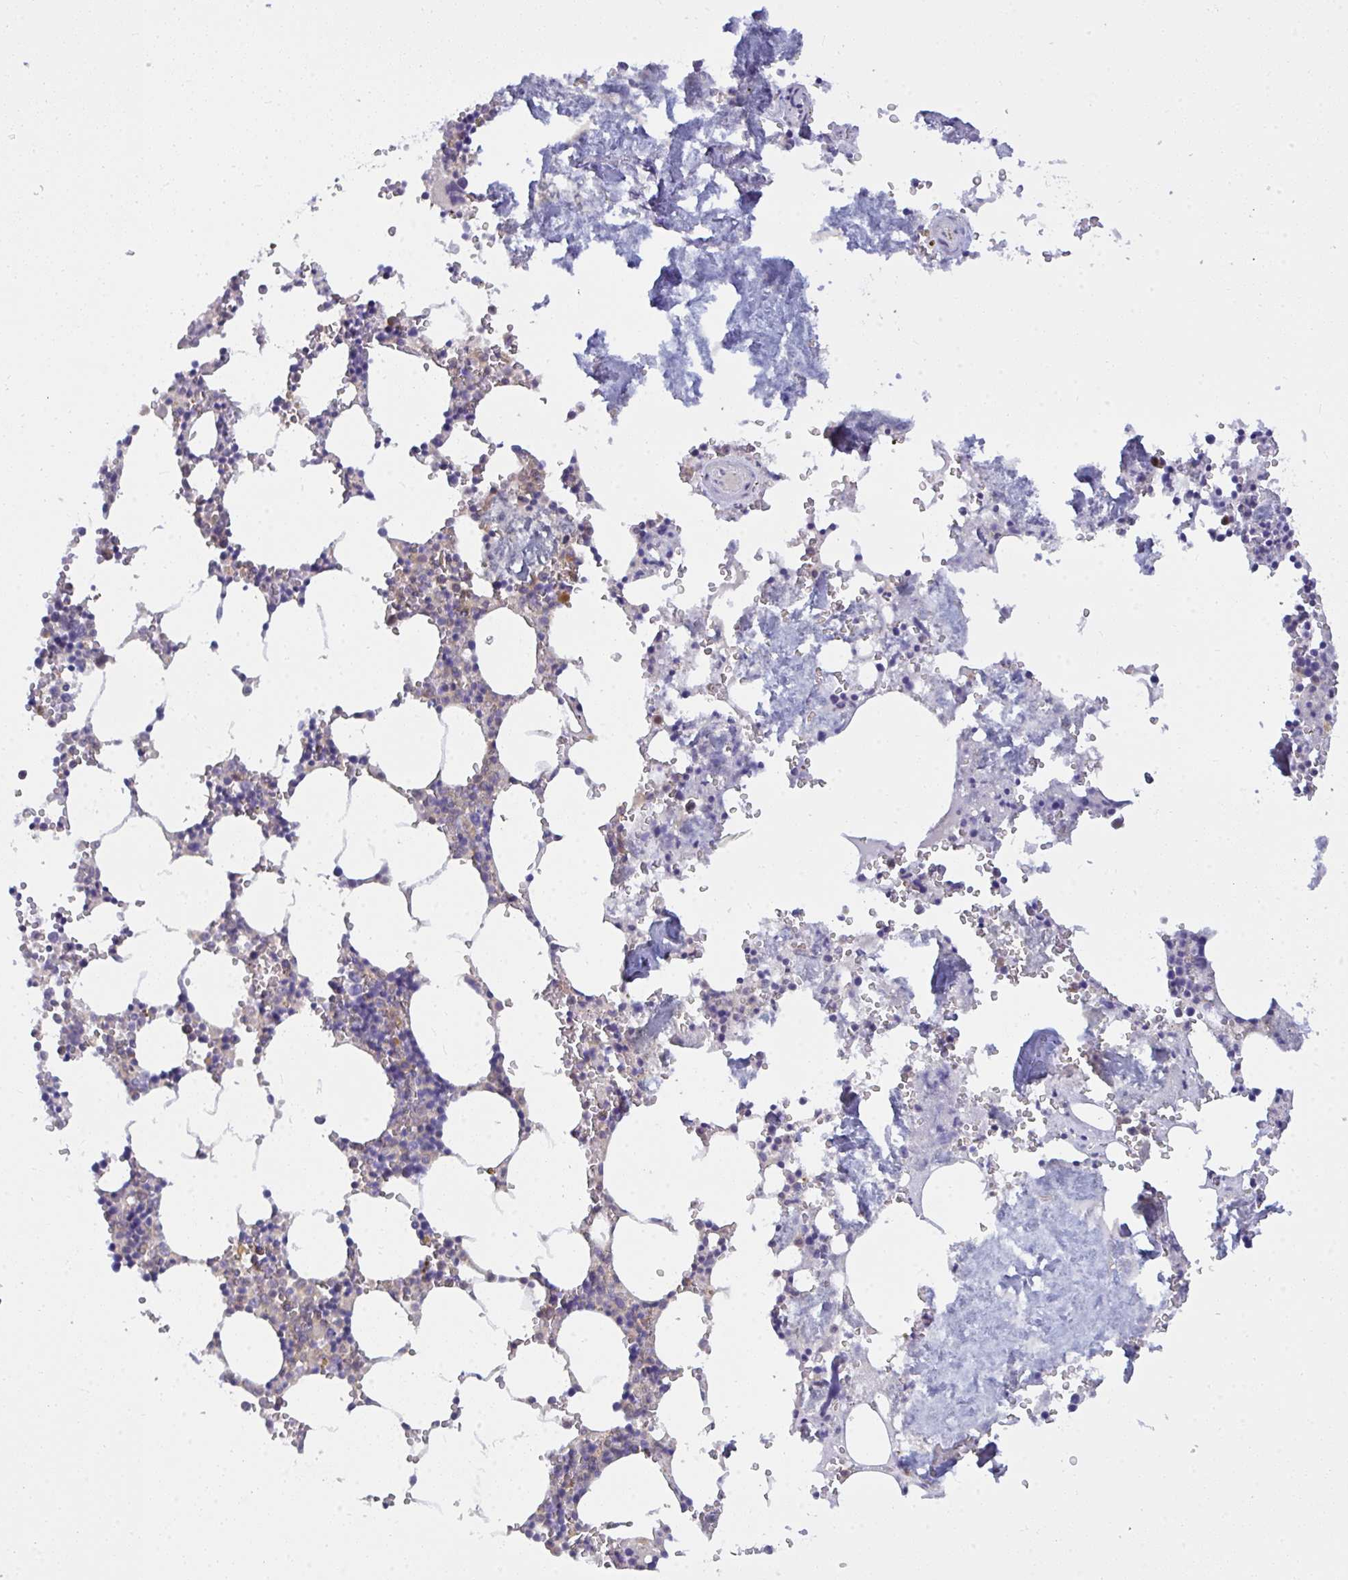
{"staining": {"intensity": "moderate", "quantity": "<25%", "location": "cytoplasmic/membranous"}, "tissue": "bone marrow", "cell_type": "Hematopoietic cells", "image_type": "normal", "snomed": [{"axis": "morphology", "description": "Normal tissue, NOS"}, {"axis": "topography", "description": "Bone marrow"}], "caption": "Immunohistochemistry of unremarkable human bone marrow demonstrates low levels of moderate cytoplasmic/membranous positivity in approximately <25% of hematopoietic cells. The staining was performed using DAB to visualize the protein expression in brown, while the nuclei were stained in blue with hematoxylin (Magnification: 20x).", "gene": "SLC30A6", "patient": {"sex": "male", "age": 54}}